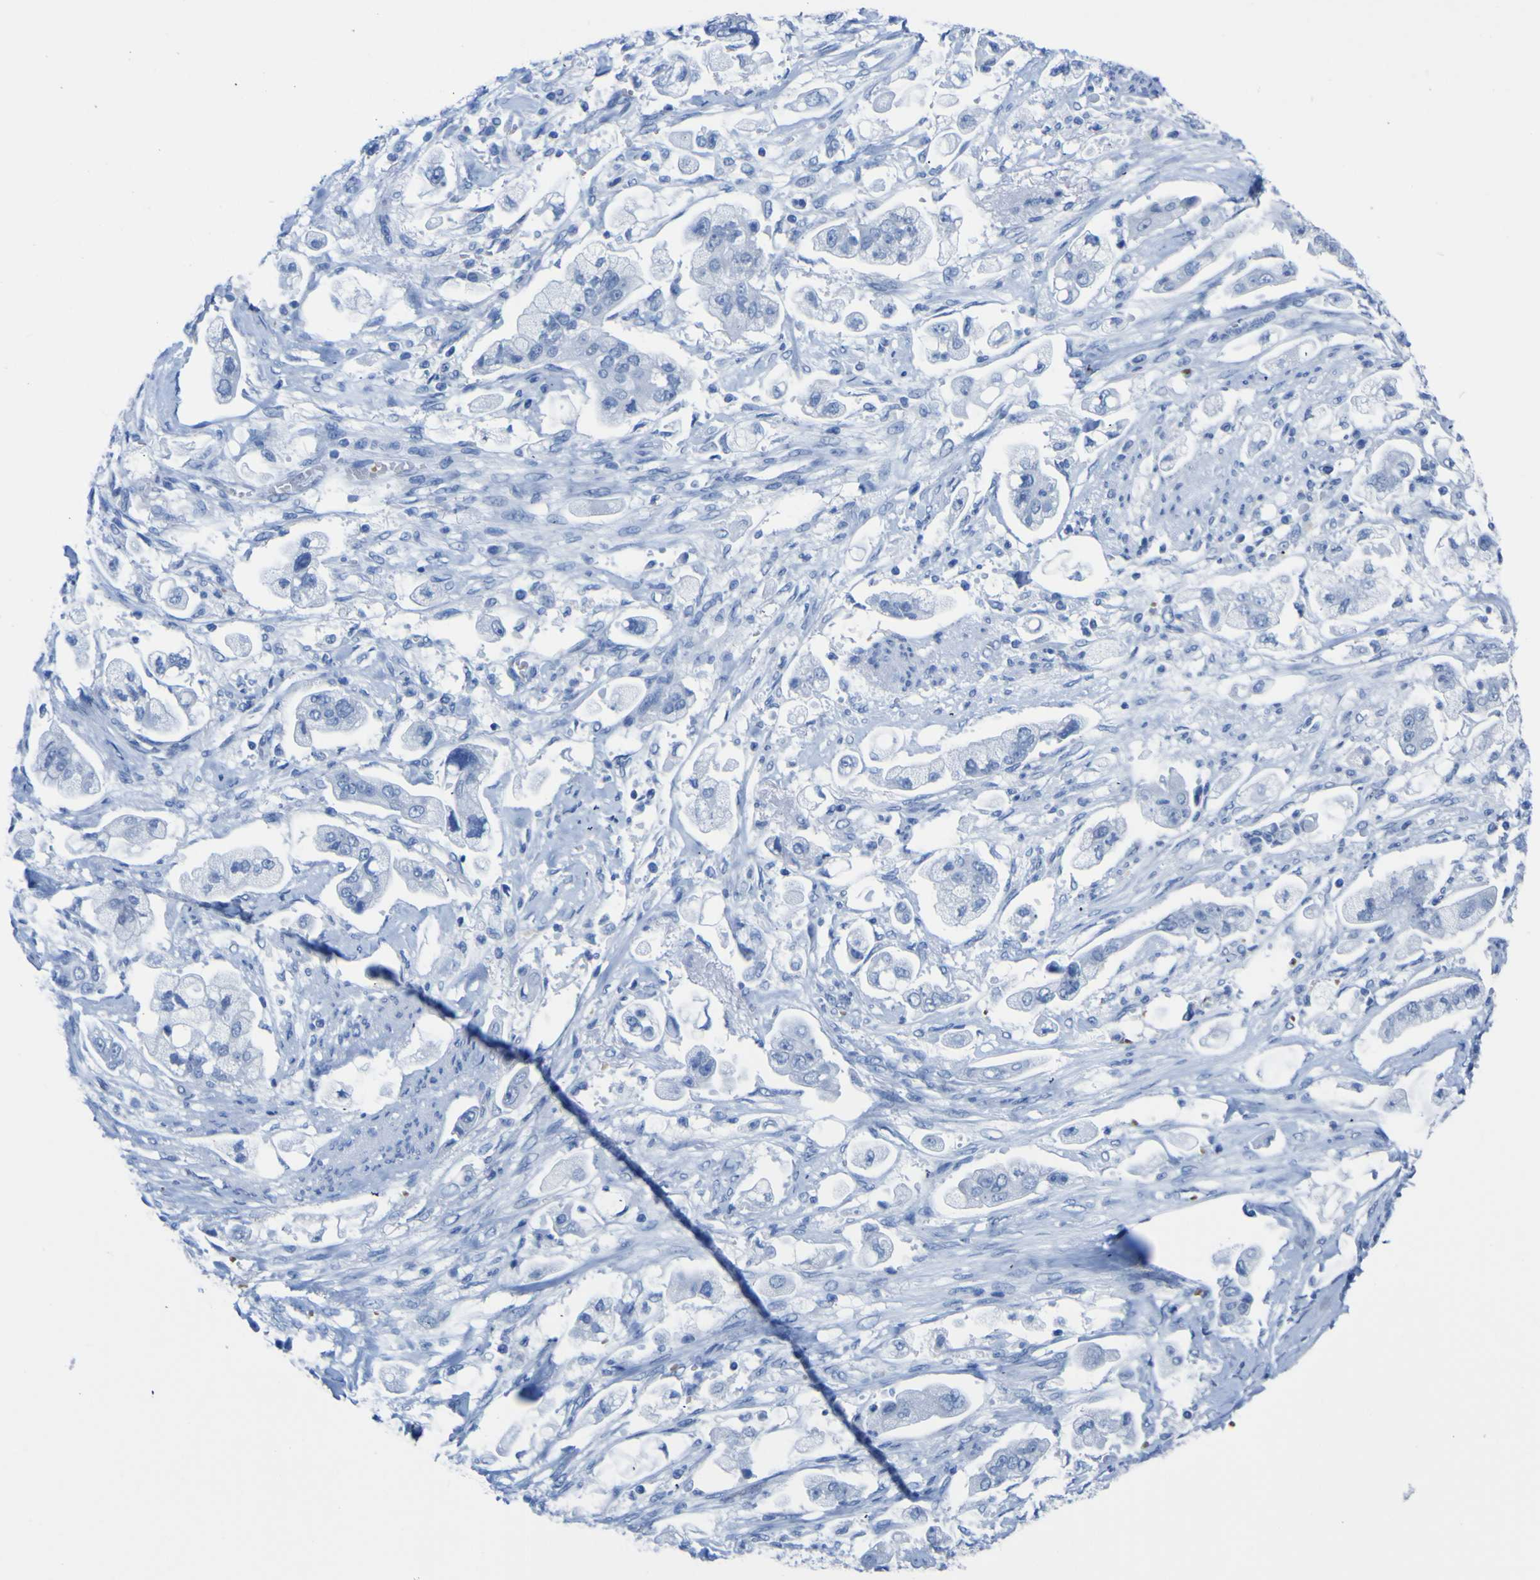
{"staining": {"intensity": "negative", "quantity": "none", "location": "none"}, "tissue": "stomach cancer", "cell_type": "Tumor cells", "image_type": "cancer", "snomed": [{"axis": "morphology", "description": "Adenocarcinoma, NOS"}, {"axis": "topography", "description": "Stomach"}], "caption": "Immunohistochemistry (IHC) photomicrograph of neoplastic tissue: human stomach cancer stained with DAB (3,3'-diaminobenzidine) shows no significant protein staining in tumor cells.", "gene": "DACH1", "patient": {"sex": "male", "age": 62}}